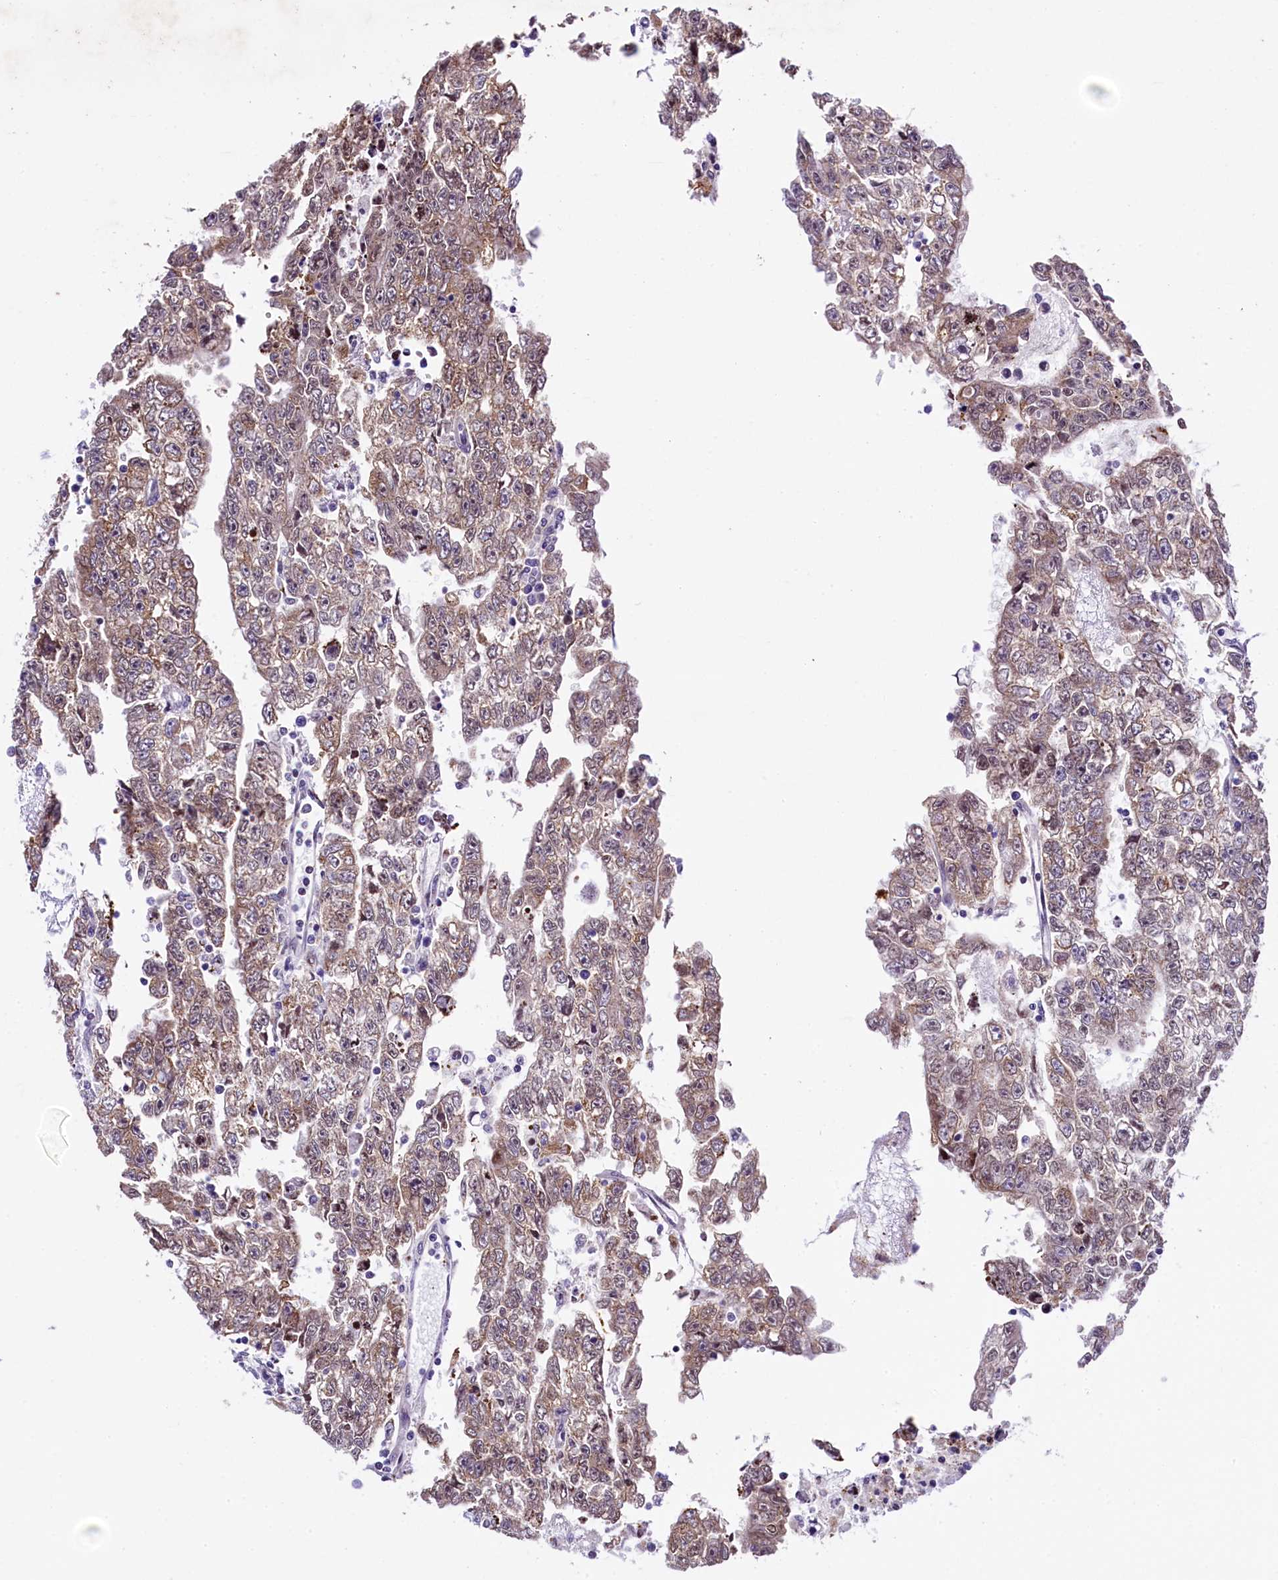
{"staining": {"intensity": "weak", "quantity": ">75%", "location": "cytoplasmic/membranous"}, "tissue": "testis cancer", "cell_type": "Tumor cells", "image_type": "cancer", "snomed": [{"axis": "morphology", "description": "Carcinoma, Embryonal, NOS"}, {"axis": "topography", "description": "Testis"}], "caption": "A photomicrograph of testis cancer (embryonal carcinoma) stained for a protein displays weak cytoplasmic/membranous brown staining in tumor cells.", "gene": "SAMD10", "patient": {"sex": "male", "age": 25}}